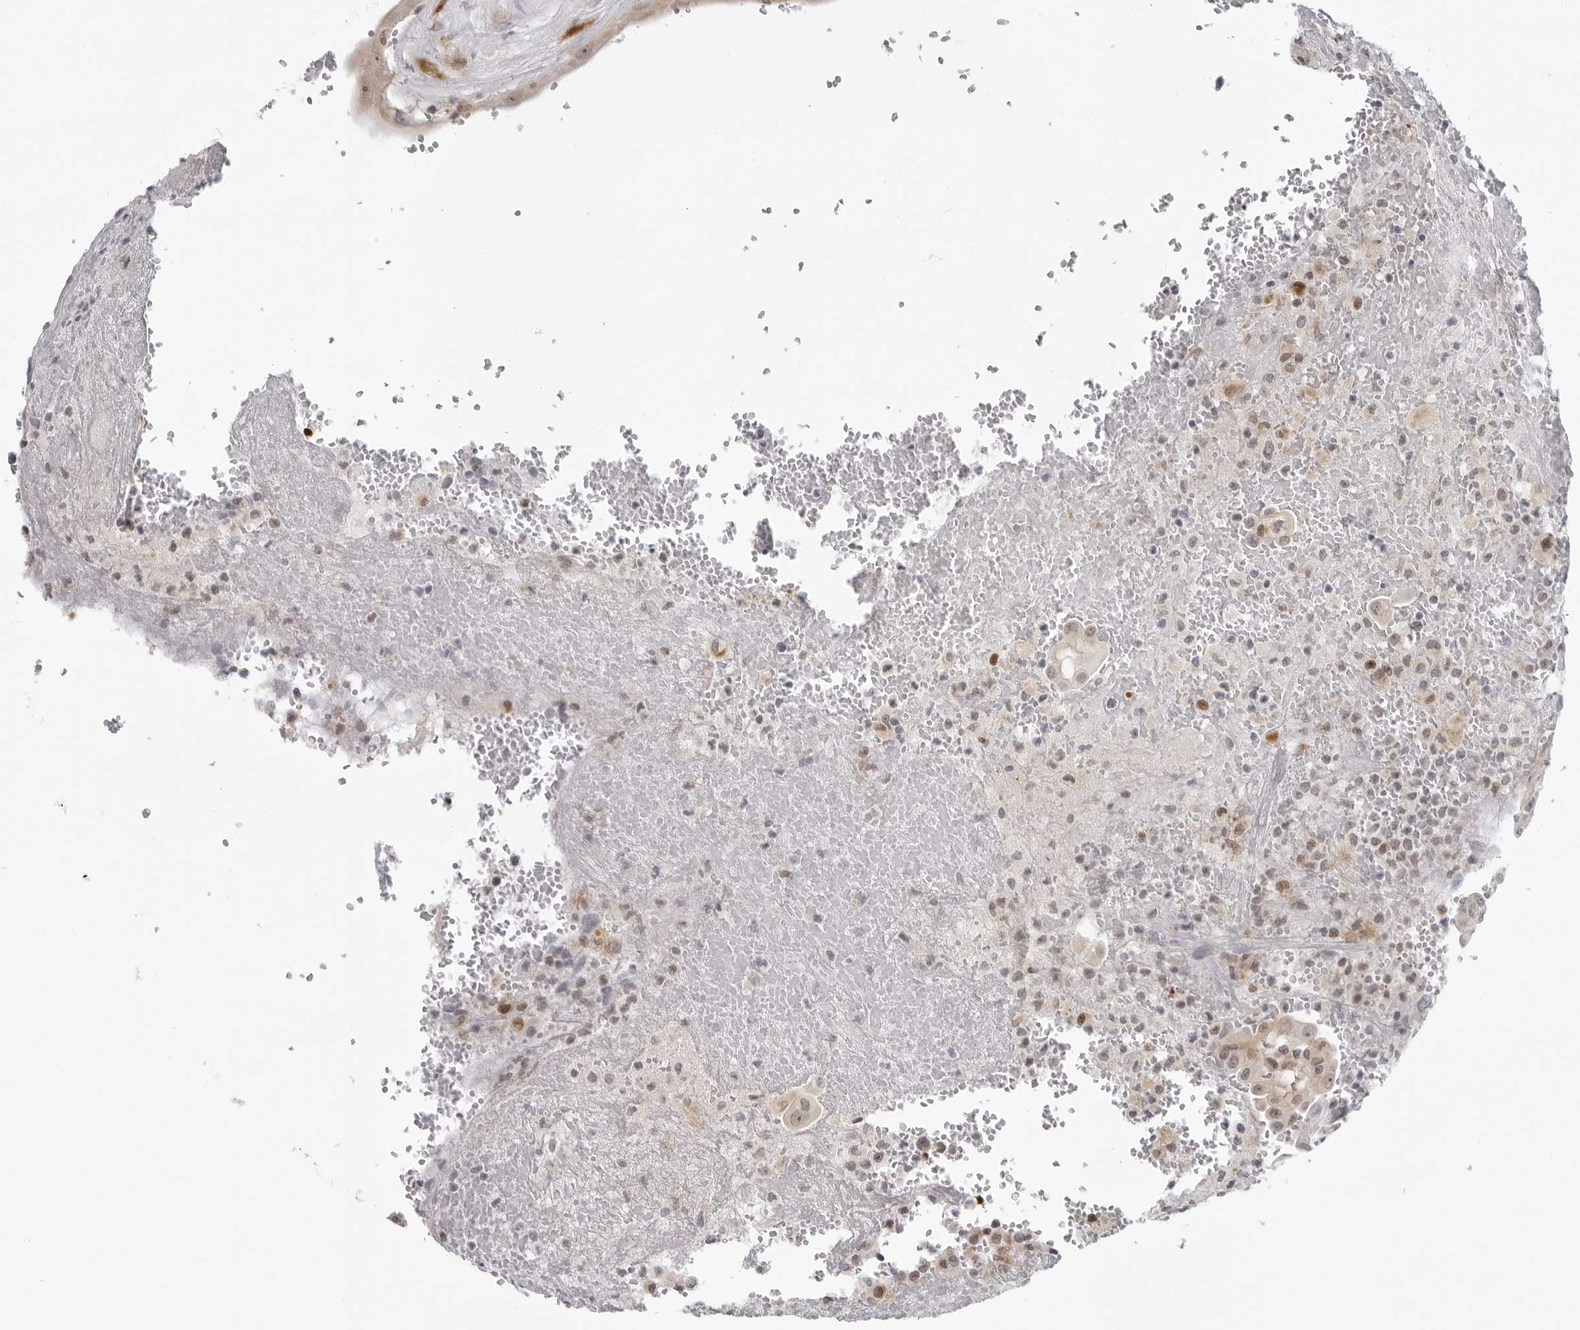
{"staining": {"intensity": "weak", "quantity": ">75%", "location": "cytoplasmic/membranous,nuclear"}, "tissue": "thyroid cancer", "cell_type": "Tumor cells", "image_type": "cancer", "snomed": [{"axis": "morphology", "description": "Papillary adenocarcinoma, NOS"}, {"axis": "topography", "description": "Thyroid gland"}], "caption": "Thyroid papillary adenocarcinoma stained for a protein (brown) displays weak cytoplasmic/membranous and nuclear positive positivity in approximately >75% of tumor cells.", "gene": "PIP4K2C", "patient": {"sex": "male", "age": 77}}